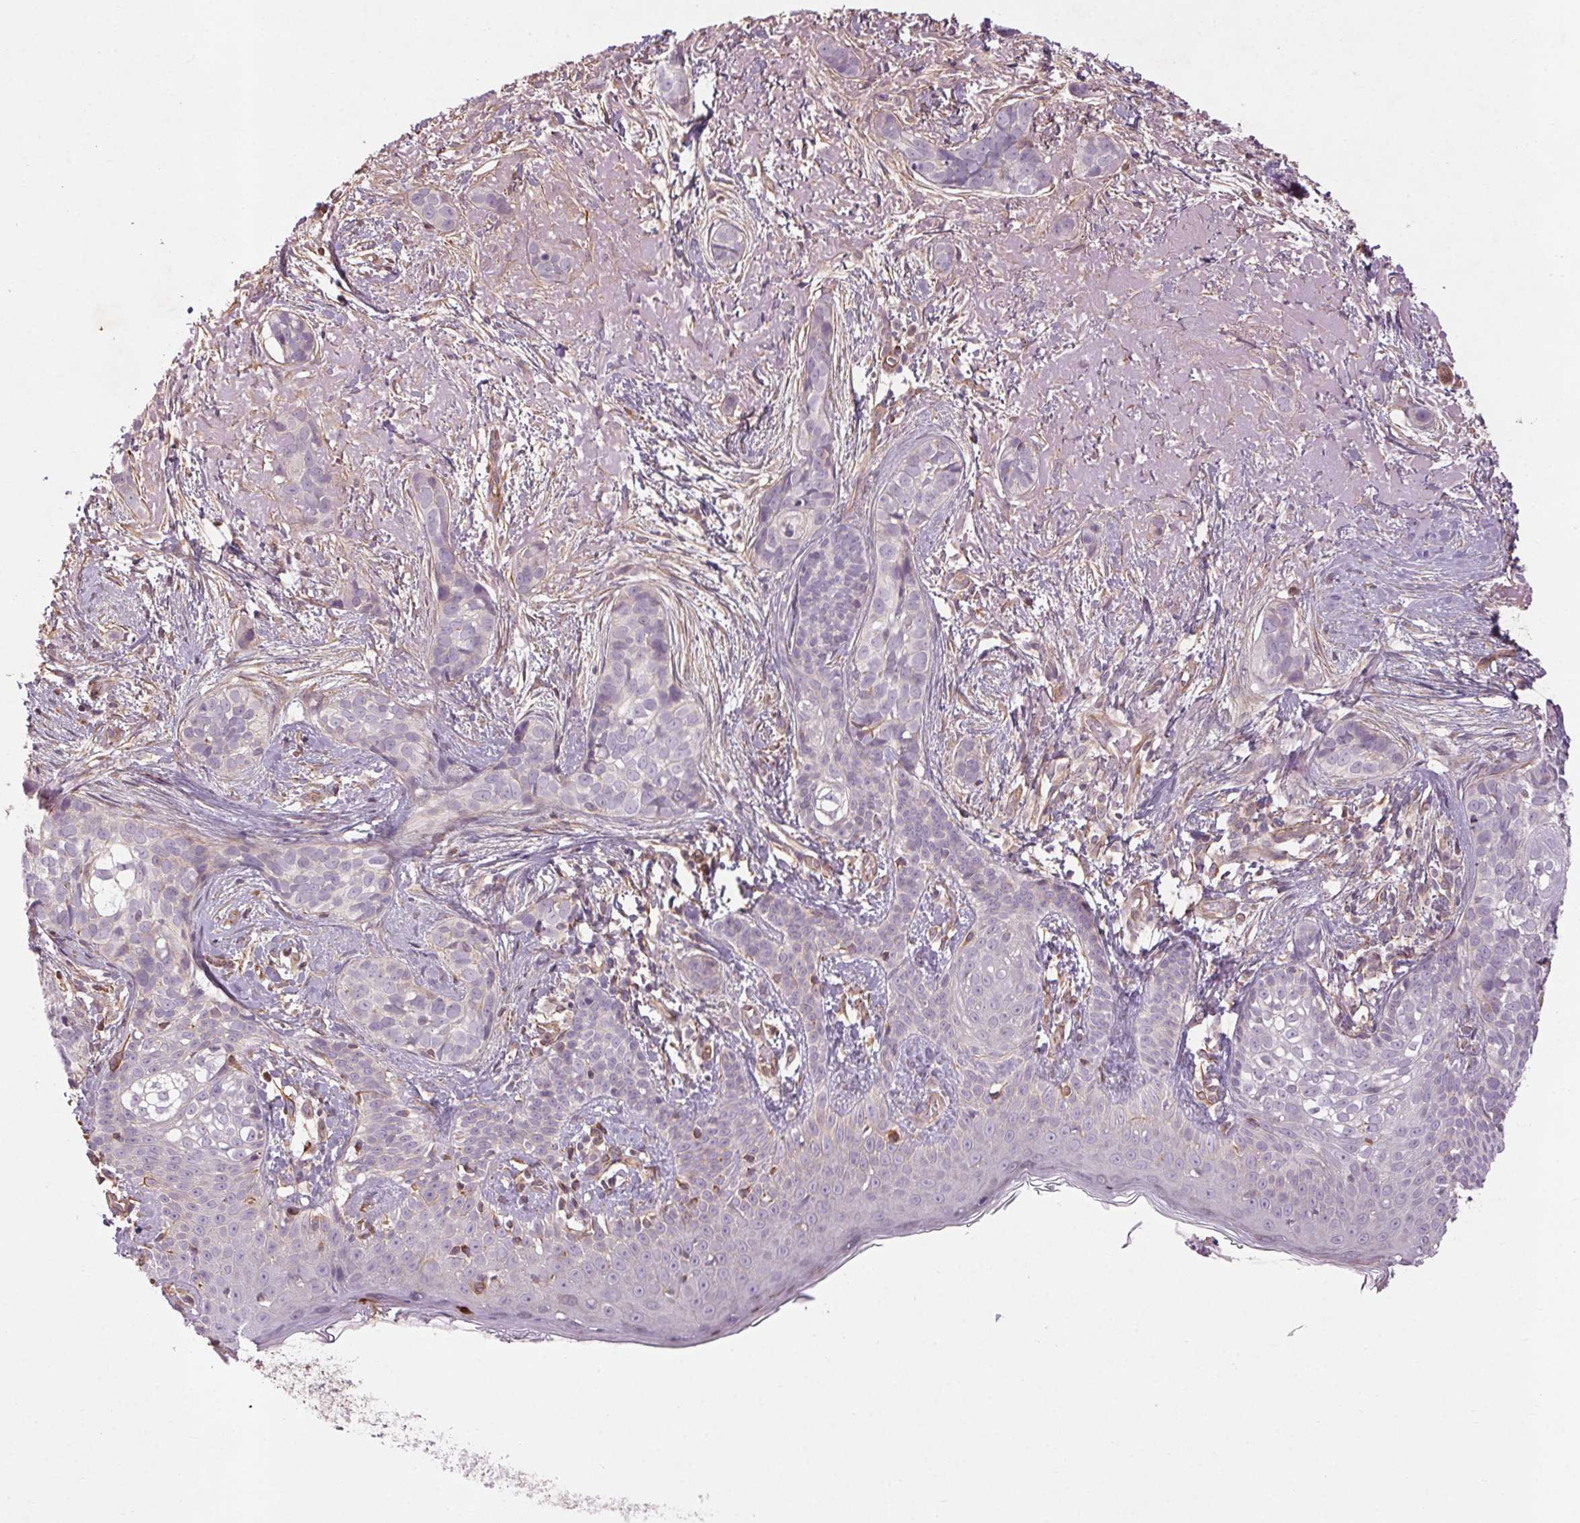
{"staining": {"intensity": "negative", "quantity": "none", "location": "none"}, "tissue": "skin cancer", "cell_type": "Tumor cells", "image_type": "cancer", "snomed": [{"axis": "morphology", "description": "Basal cell carcinoma"}, {"axis": "topography", "description": "Skin"}], "caption": "A micrograph of human skin basal cell carcinoma is negative for staining in tumor cells.", "gene": "CCSER1", "patient": {"sex": "male", "age": 87}}